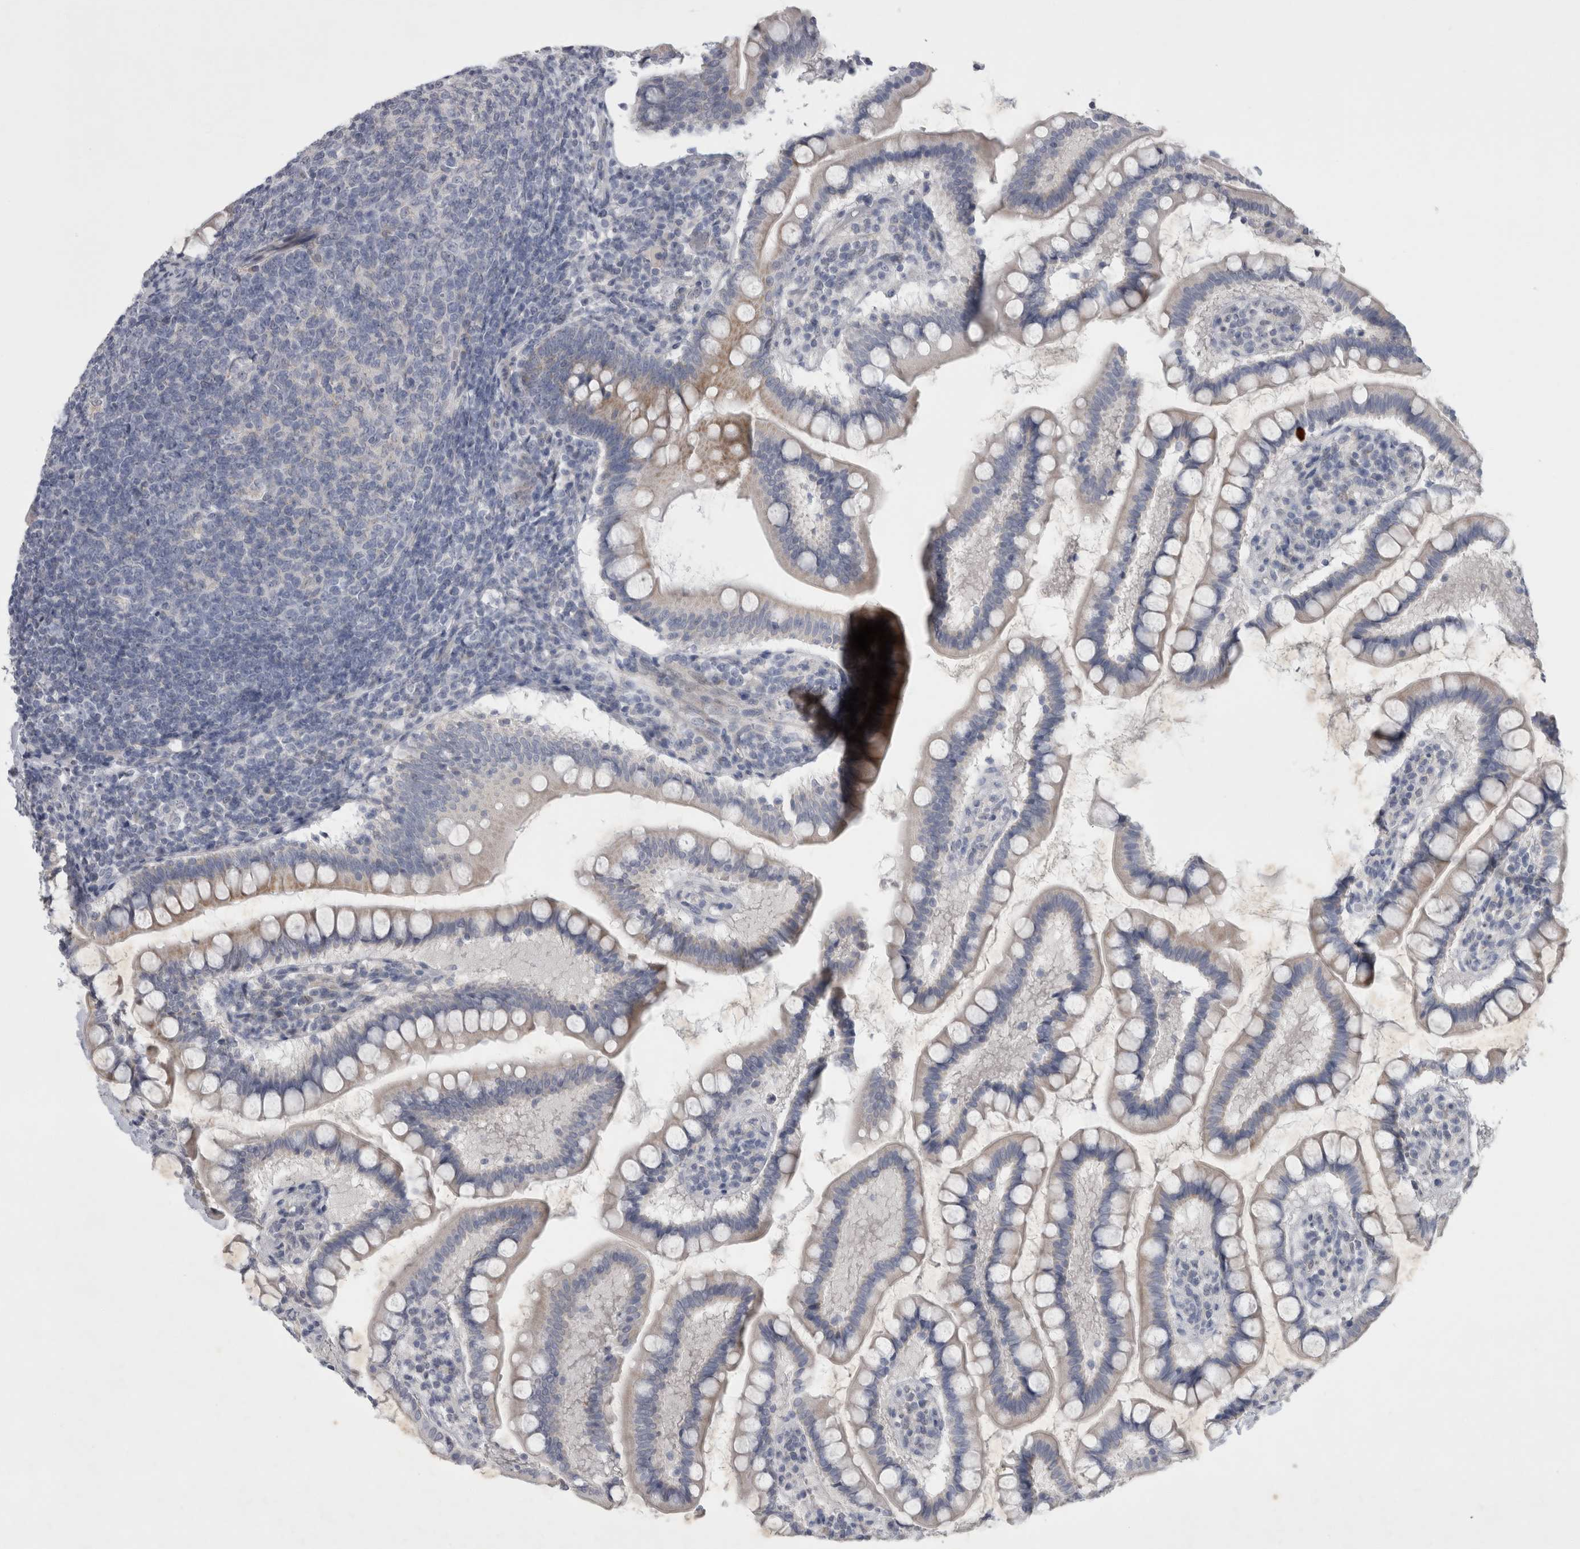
{"staining": {"intensity": "moderate", "quantity": "<25%", "location": "cytoplasmic/membranous"}, "tissue": "small intestine", "cell_type": "Glandular cells", "image_type": "normal", "snomed": [{"axis": "morphology", "description": "Normal tissue, NOS"}, {"axis": "topography", "description": "Small intestine"}], "caption": "Protein analysis of unremarkable small intestine shows moderate cytoplasmic/membranous expression in approximately <25% of glandular cells.", "gene": "FXYD7", "patient": {"sex": "female", "age": 84}}